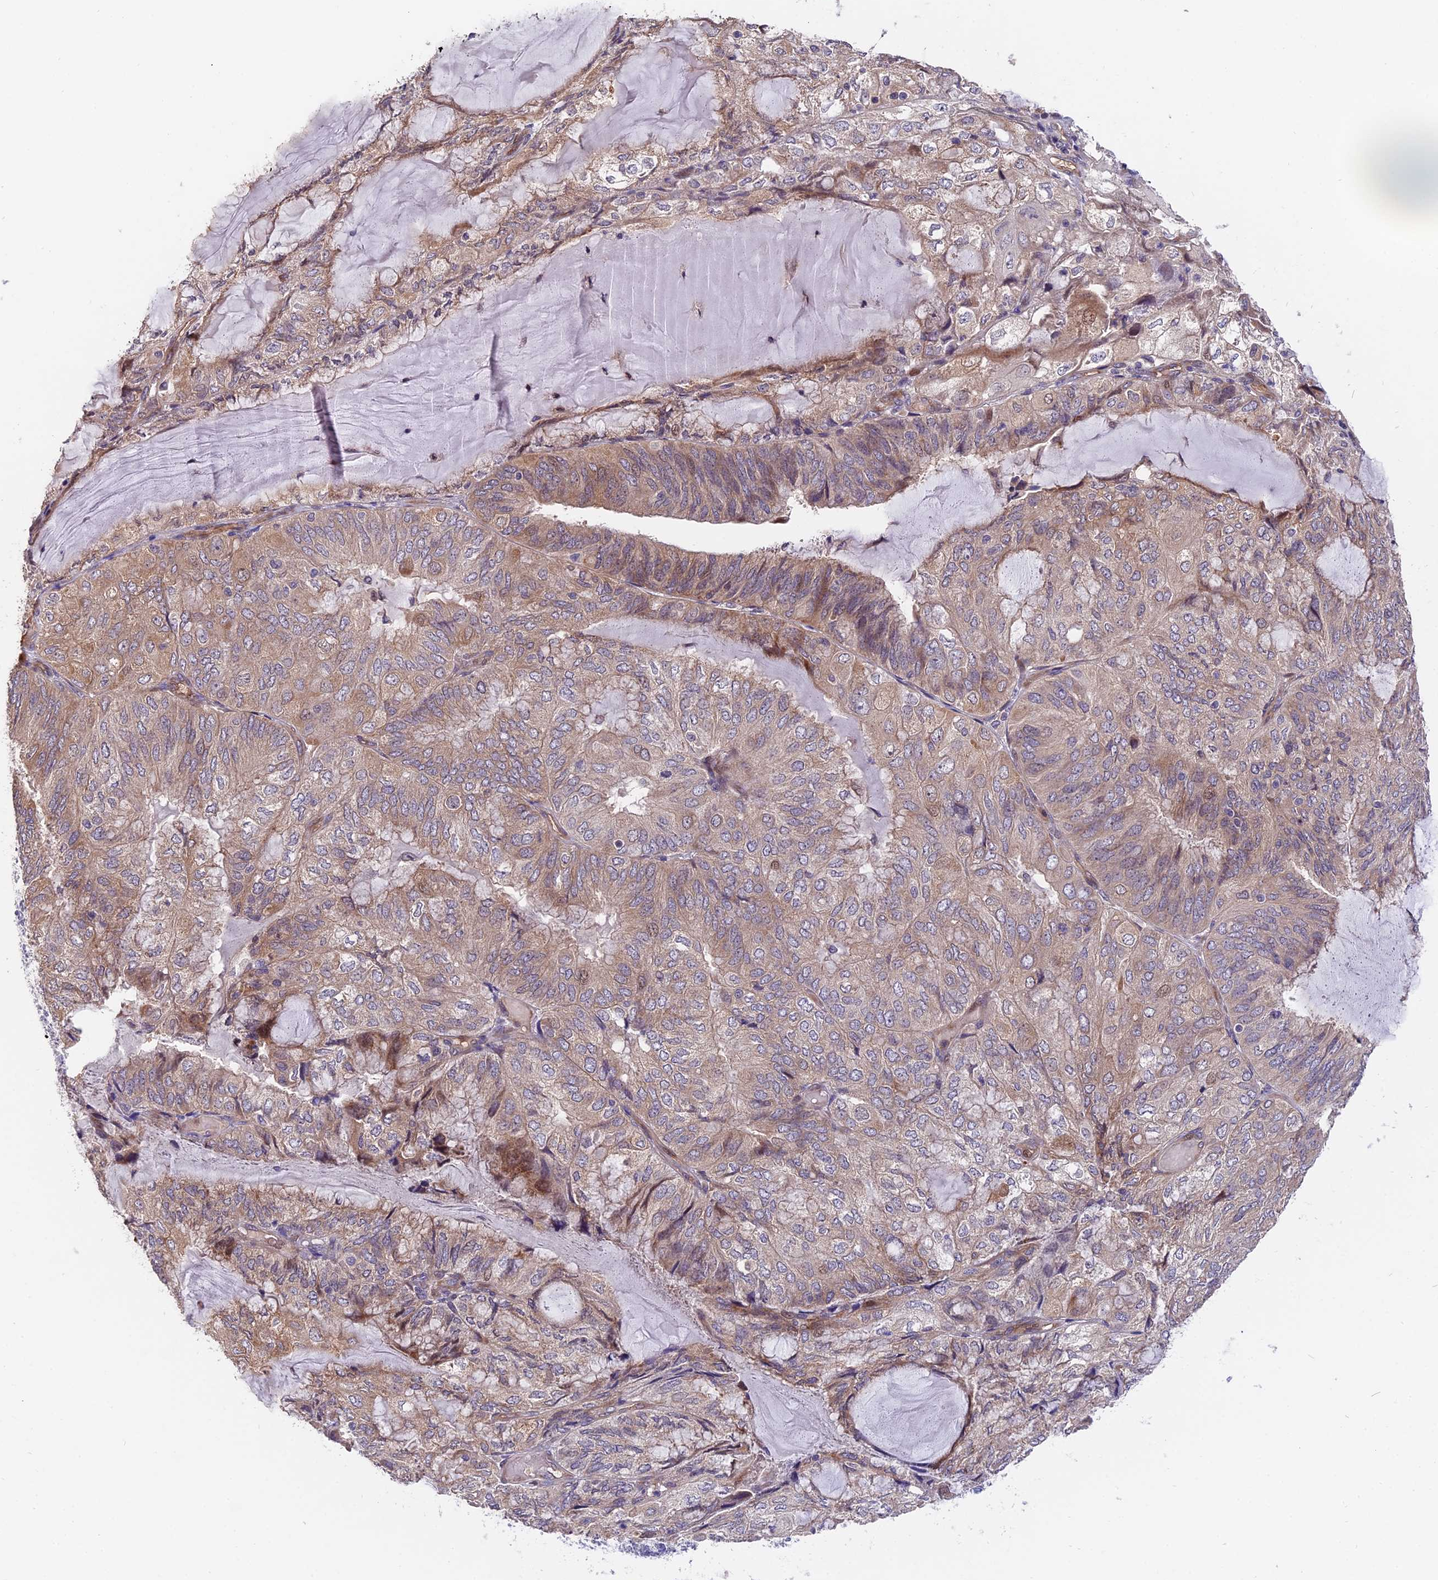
{"staining": {"intensity": "weak", "quantity": ">75%", "location": "cytoplasmic/membranous"}, "tissue": "endometrial cancer", "cell_type": "Tumor cells", "image_type": "cancer", "snomed": [{"axis": "morphology", "description": "Adenocarcinoma, NOS"}, {"axis": "topography", "description": "Endometrium"}], "caption": "There is low levels of weak cytoplasmic/membranous staining in tumor cells of endometrial adenocarcinoma, as demonstrated by immunohistochemical staining (brown color).", "gene": "TRMT1", "patient": {"sex": "female", "age": 81}}